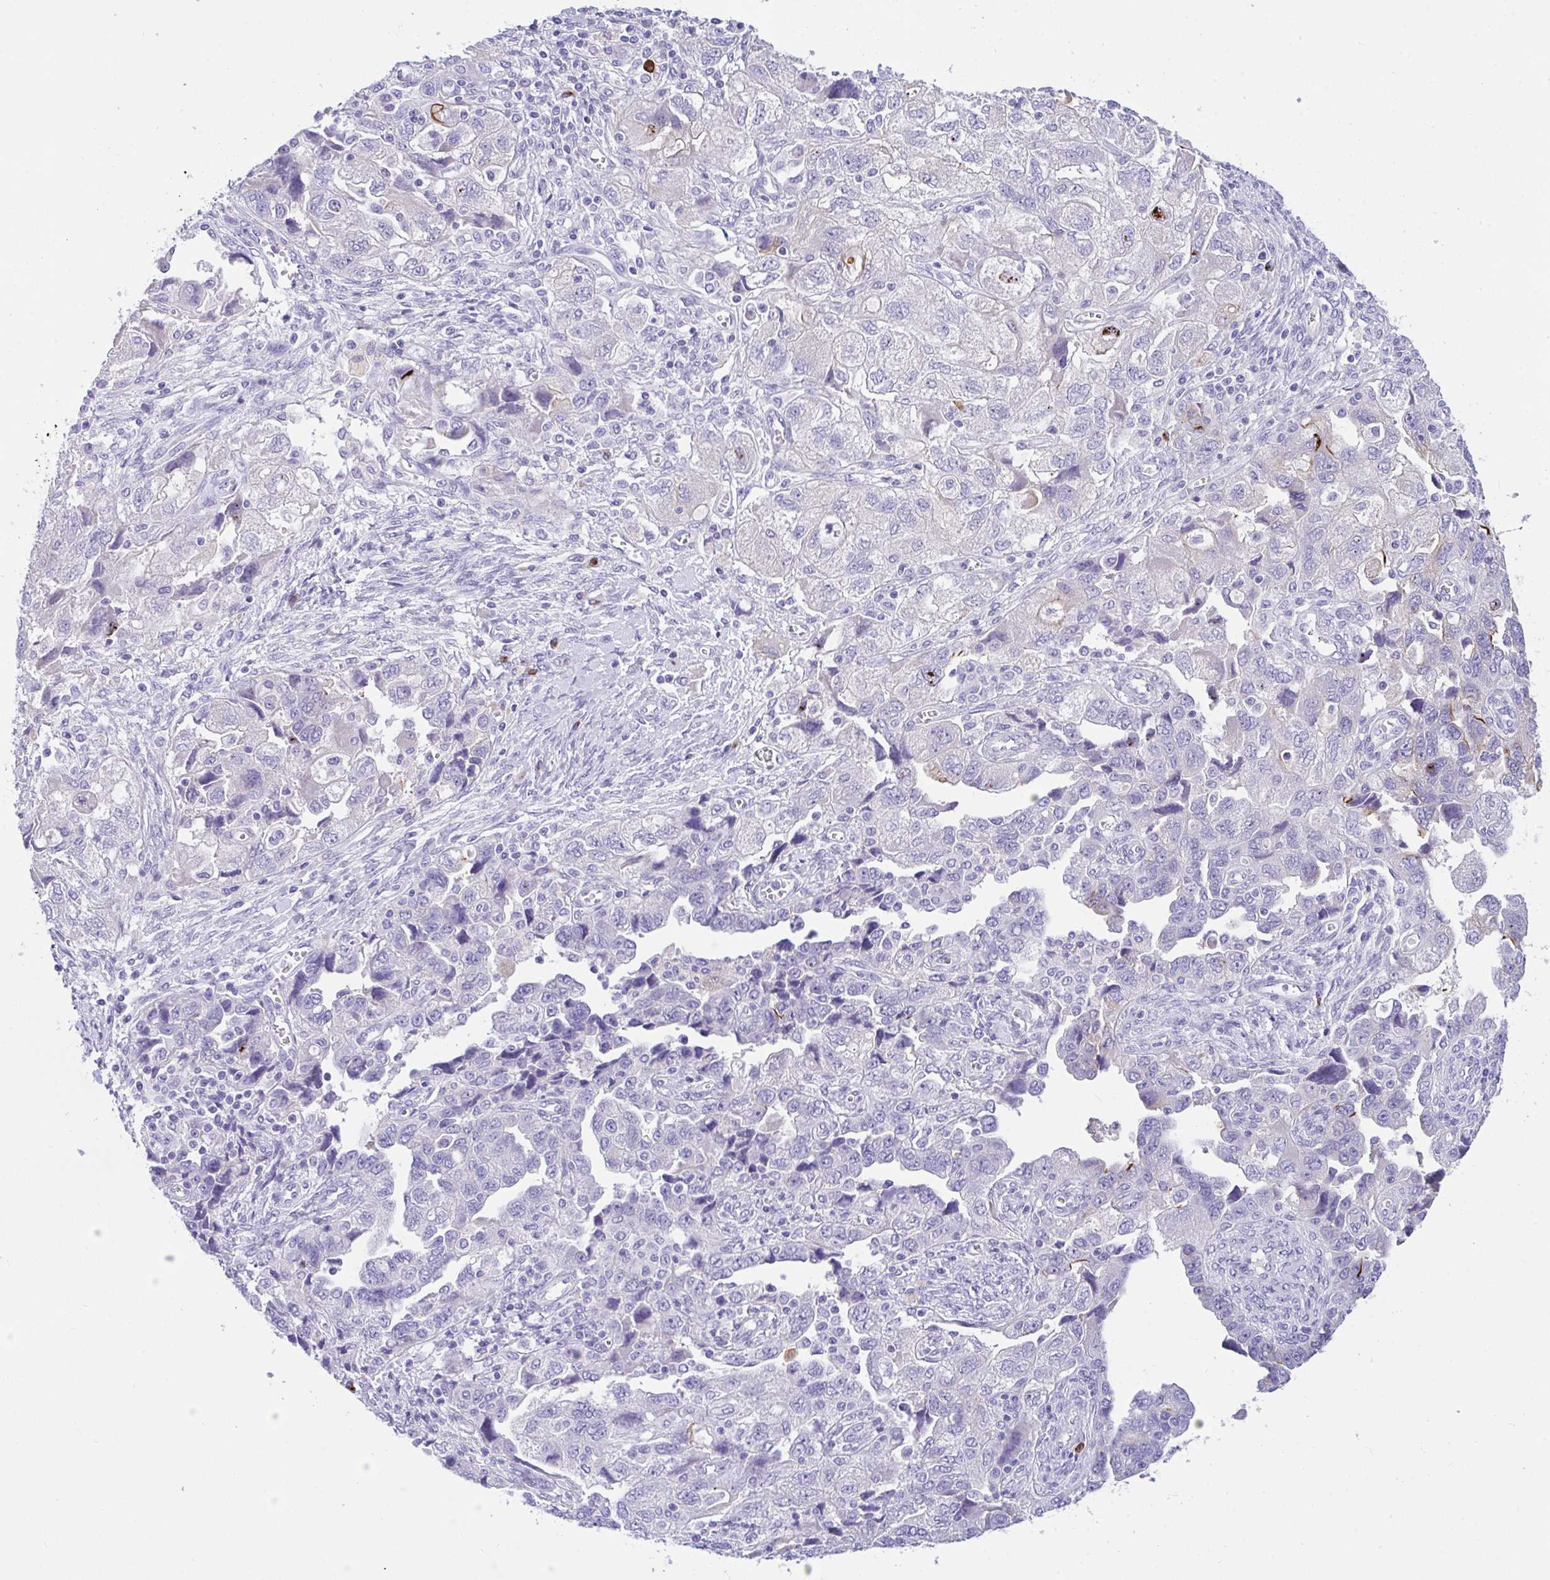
{"staining": {"intensity": "moderate", "quantity": "<25%", "location": "cytoplasmic/membranous"}, "tissue": "ovarian cancer", "cell_type": "Tumor cells", "image_type": "cancer", "snomed": [{"axis": "morphology", "description": "Carcinoma, NOS"}, {"axis": "morphology", "description": "Cystadenocarcinoma, serous, NOS"}, {"axis": "topography", "description": "Ovary"}], "caption": "Ovarian cancer stained with a protein marker displays moderate staining in tumor cells.", "gene": "FBXL20", "patient": {"sex": "female", "age": 69}}